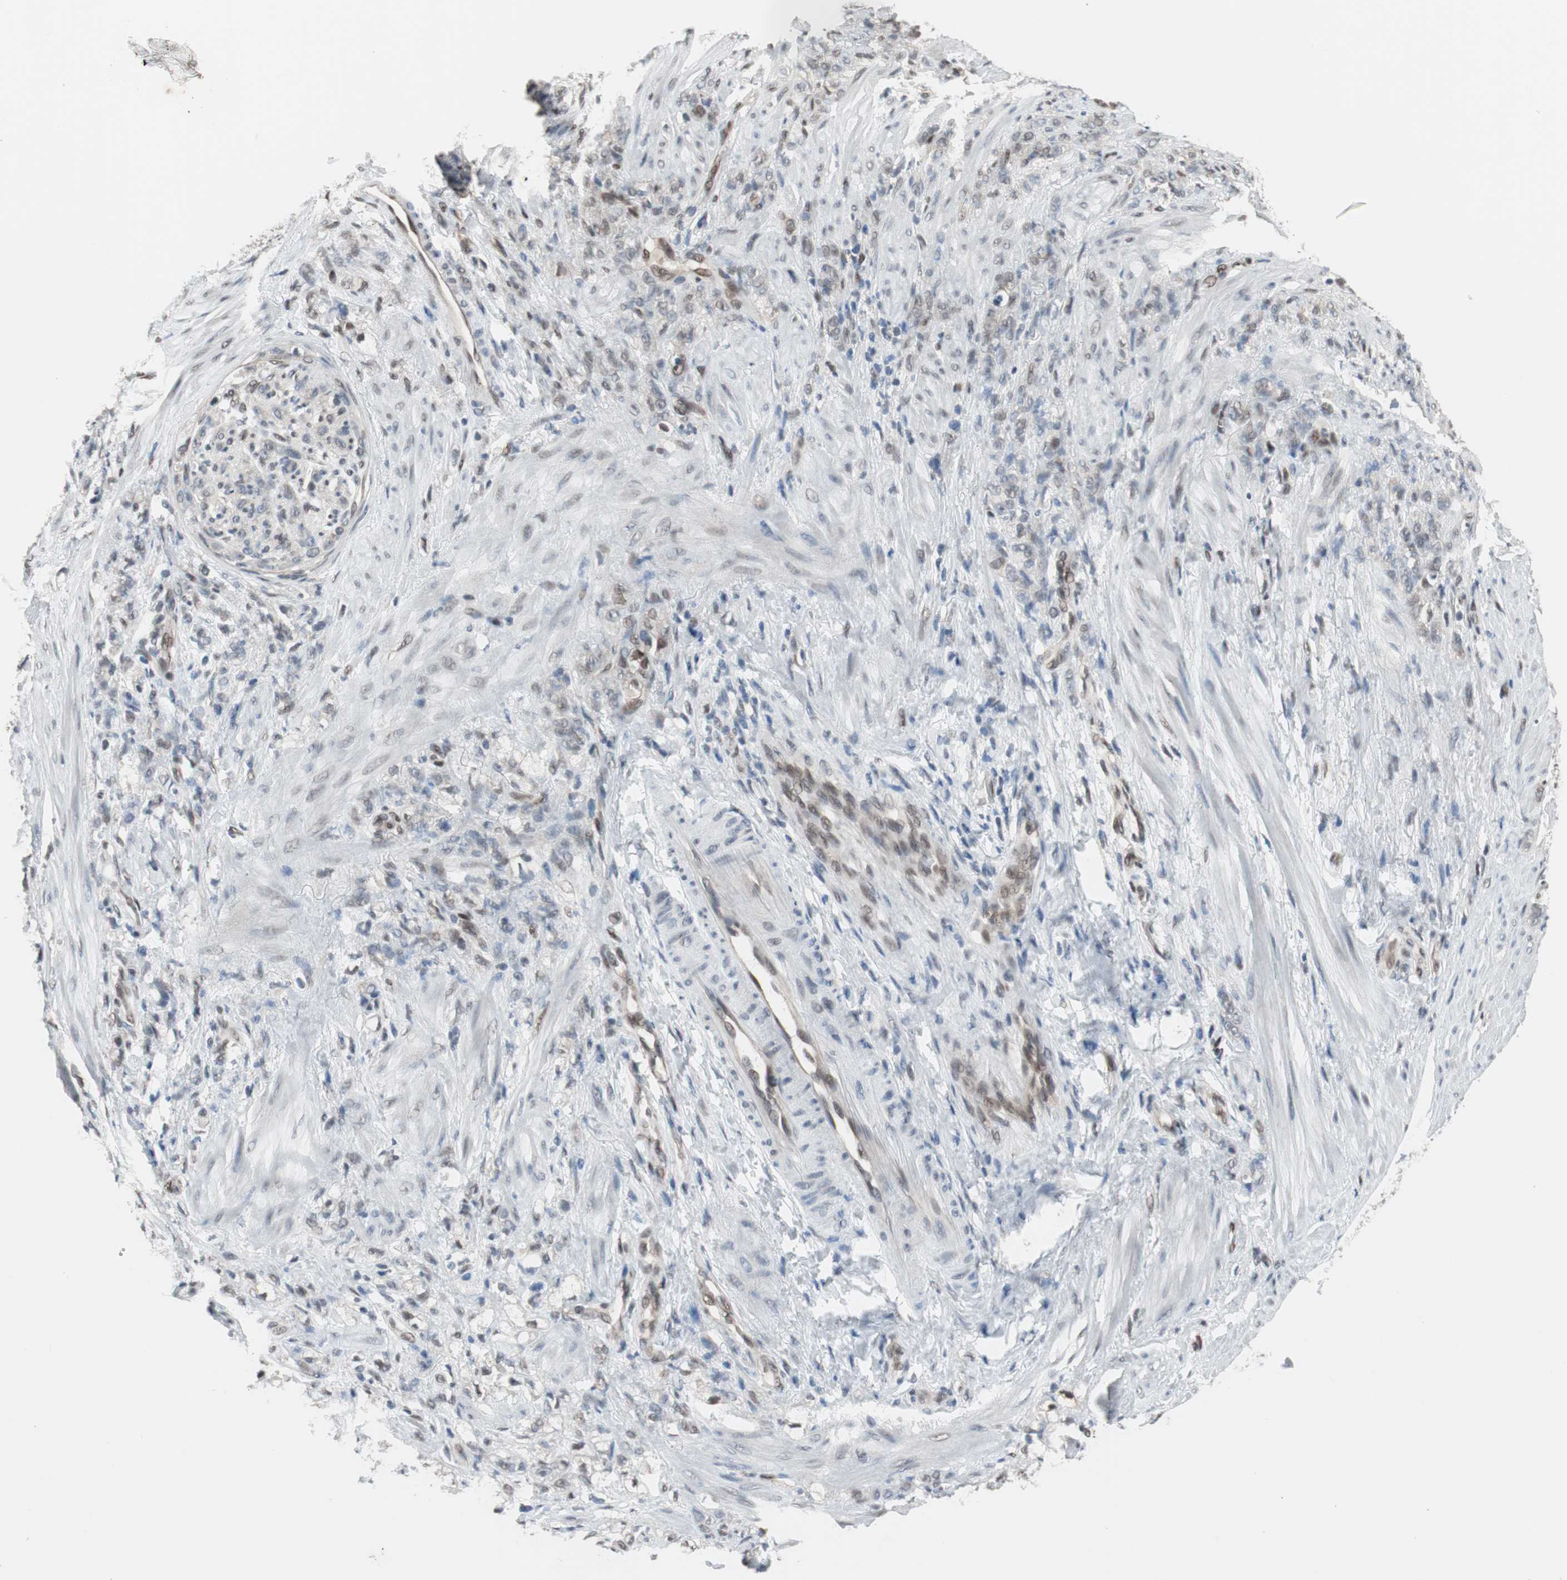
{"staining": {"intensity": "weak", "quantity": "<25%", "location": "nuclear"}, "tissue": "stomach cancer", "cell_type": "Tumor cells", "image_type": "cancer", "snomed": [{"axis": "morphology", "description": "Adenocarcinoma, NOS"}, {"axis": "topography", "description": "Stomach"}], "caption": "IHC histopathology image of stomach cancer (adenocarcinoma) stained for a protein (brown), which displays no positivity in tumor cells. (DAB immunohistochemistry (IHC) visualized using brightfield microscopy, high magnification).", "gene": "PML", "patient": {"sex": "male", "age": 82}}